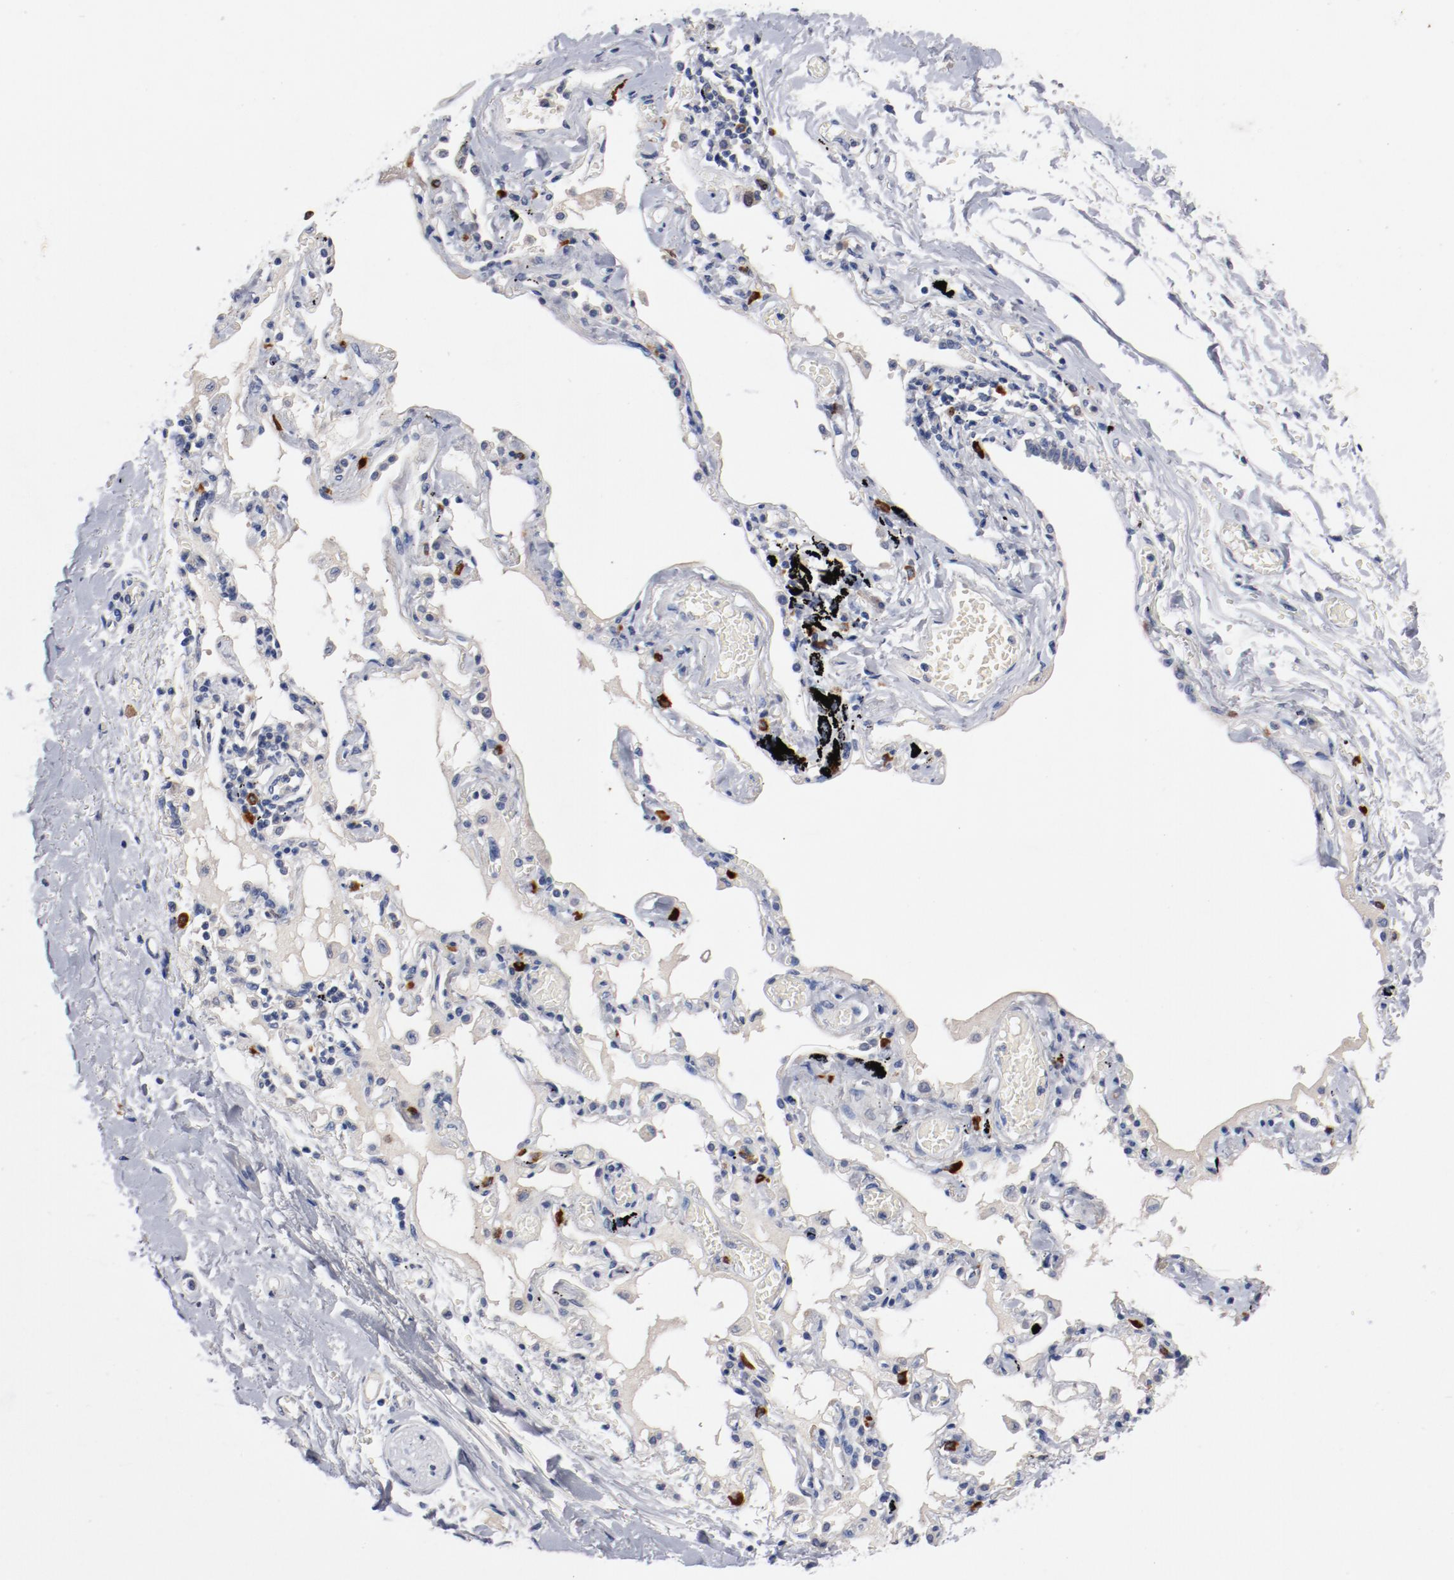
{"staining": {"intensity": "strong", "quantity": "<25%", "location": "nuclear"}, "tissue": "bronchus", "cell_type": "Respiratory epithelial cells", "image_type": "normal", "snomed": [{"axis": "morphology", "description": "Normal tissue, NOS"}, {"axis": "topography", "description": "Bronchus"}, {"axis": "topography", "description": "Lung"}], "caption": "A brown stain shows strong nuclear staining of a protein in respiratory epithelial cells of benign bronchus. (brown staining indicates protein expression, while blue staining denotes nuclei).", "gene": "BIRC5", "patient": {"sex": "female", "age": 56}}